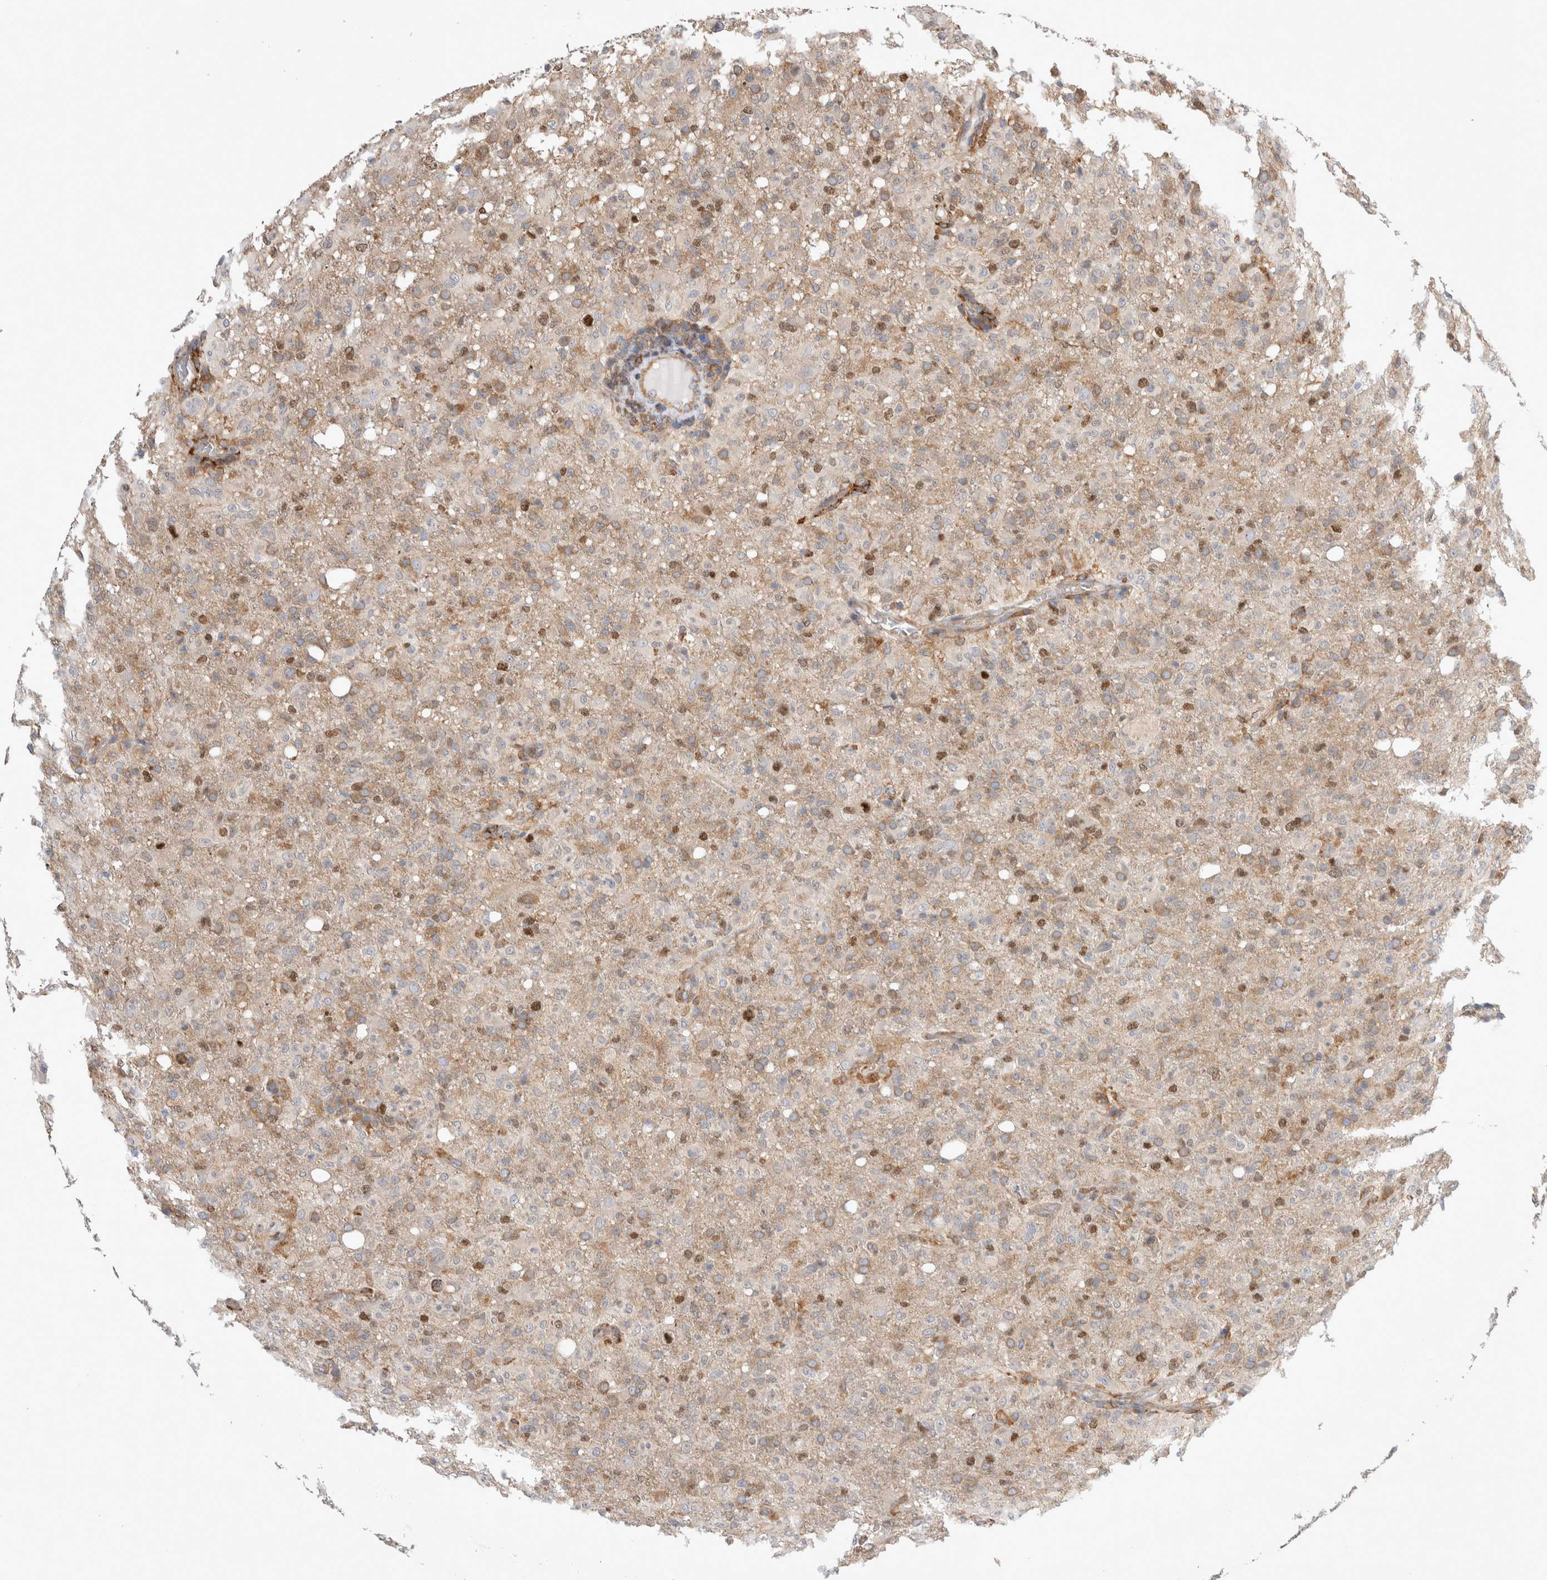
{"staining": {"intensity": "moderate", "quantity": "25%-75%", "location": "cytoplasmic/membranous,nuclear"}, "tissue": "glioma", "cell_type": "Tumor cells", "image_type": "cancer", "snomed": [{"axis": "morphology", "description": "Glioma, malignant, High grade"}, {"axis": "topography", "description": "Brain"}], "caption": "IHC of human malignant glioma (high-grade) reveals medium levels of moderate cytoplasmic/membranous and nuclear expression in about 25%-75% of tumor cells. (Brightfield microscopy of DAB IHC at high magnification).", "gene": "CDCA7L", "patient": {"sex": "female", "age": 57}}